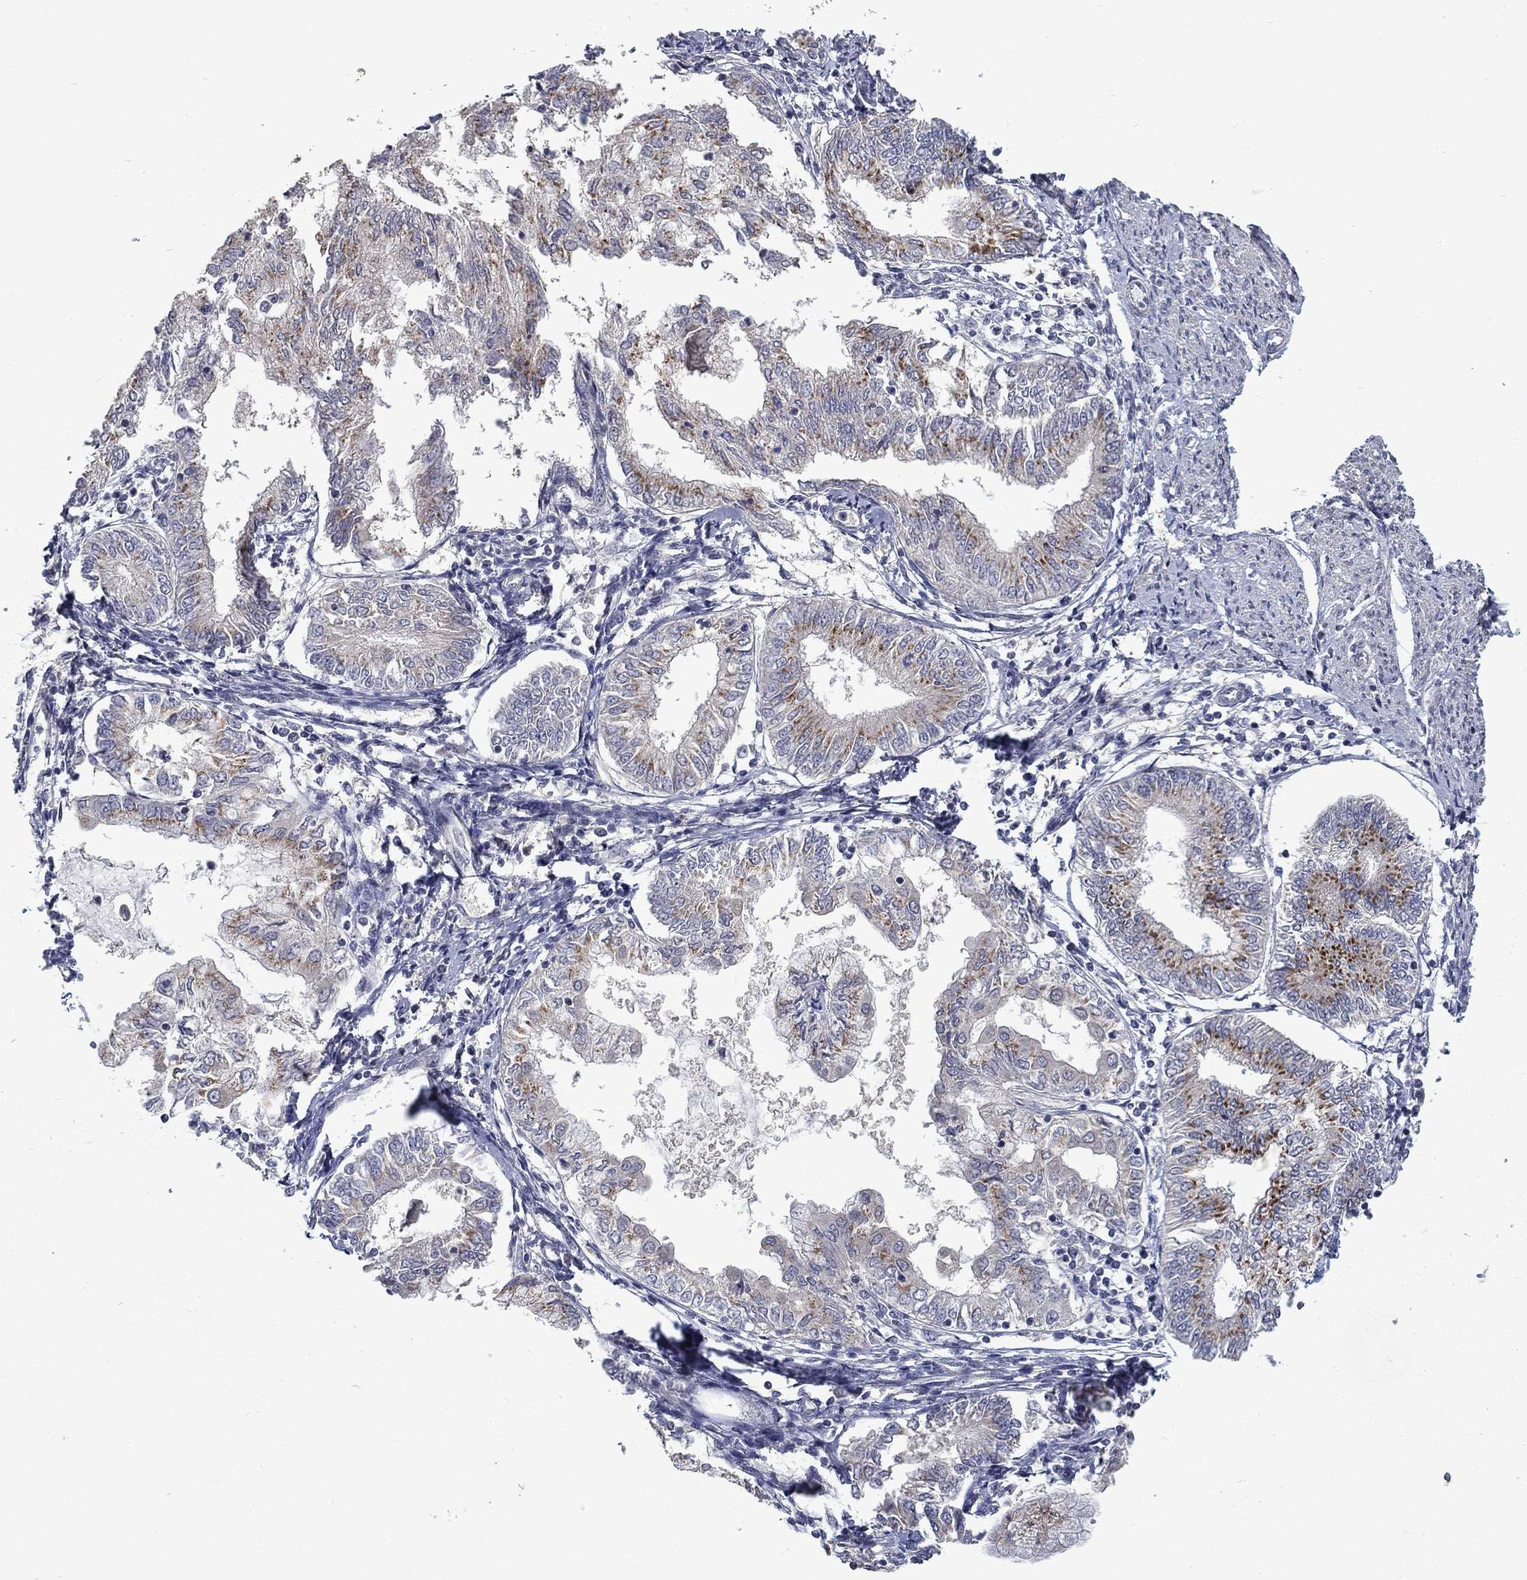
{"staining": {"intensity": "strong", "quantity": "<25%", "location": "cytoplasmic/membranous"}, "tissue": "endometrial cancer", "cell_type": "Tumor cells", "image_type": "cancer", "snomed": [{"axis": "morphology", "description": "Adenocarcinoma, NOS"}, {"axis": "topography", "description": "Endometrium"}], "caption": "The immunohistochemical stain shows strong cytoplasmic/membranous expression in tumor cells of endometrial cancer tissue. The staining is performed using DAB (3,3'-diaminobenzidine) brown chromogen to label protein expression. The nuclei are counter-stained blue using hematoxylin.", "gene": "FAM3B", "patient": {"sex": "female", "age": 68}}